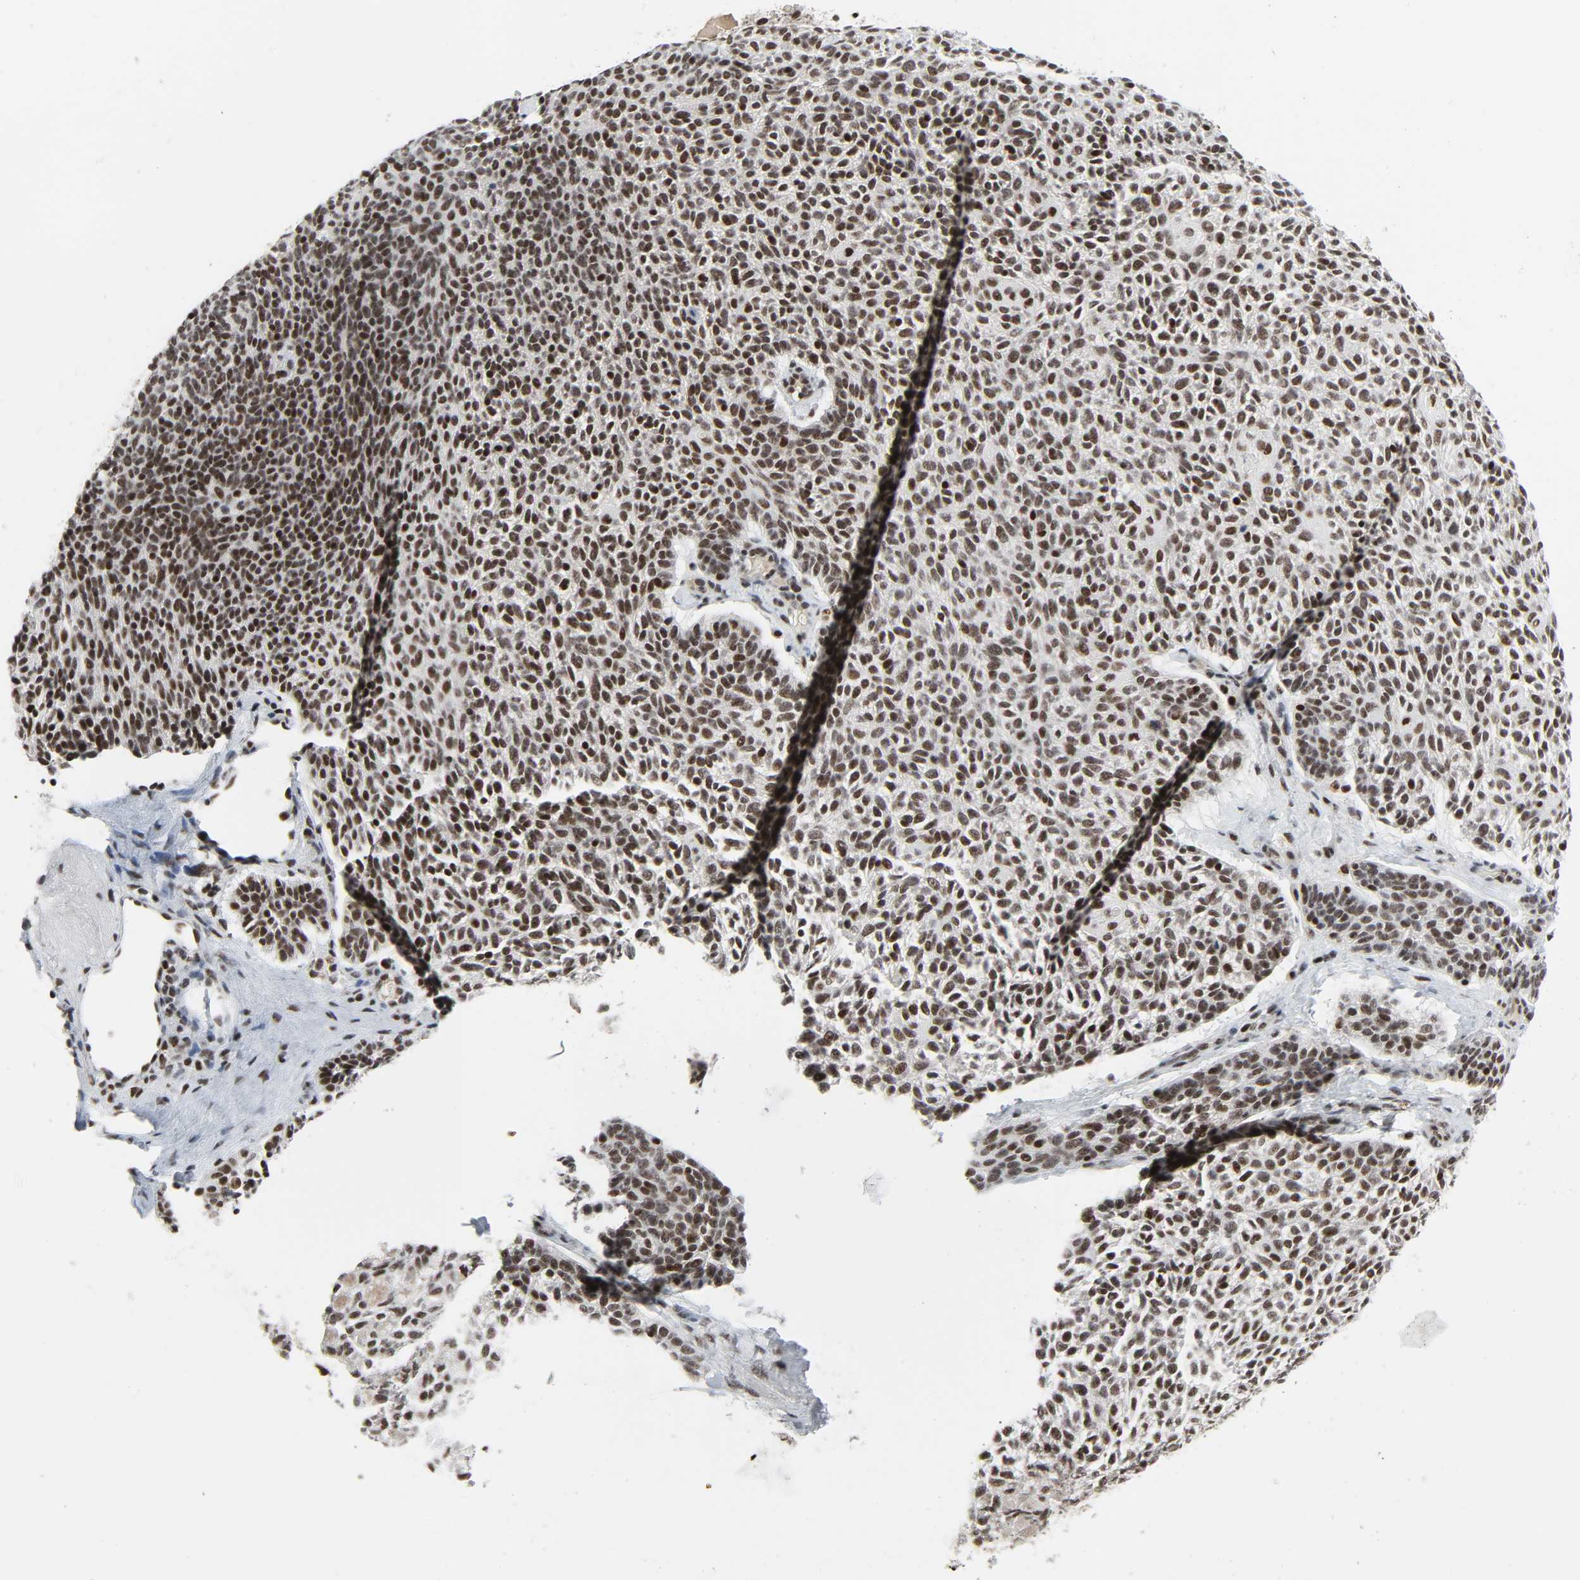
{"staining": {"intensity": "strong", "quantity": ">75%", "location": "nuclear"}, "tissue": "skin cancer", "cell_type": "Tumor cells", "image_type": "cancer", "snomed": [{"axis": "morphology", "description": "Normal tissue, NOS"}, {"axis": "morphology", "description": "Basal cell carcinoma"}, {"axis": "topography", "description": "Skin"}], "caption": "Protein expression analysis of human skin cancer (basal cell carcinoma) reveals strong nuclear staining in approximately >75% of tumor cells.", "gene": "CDK7", "patient": {"sex": "female", "age": 70}}